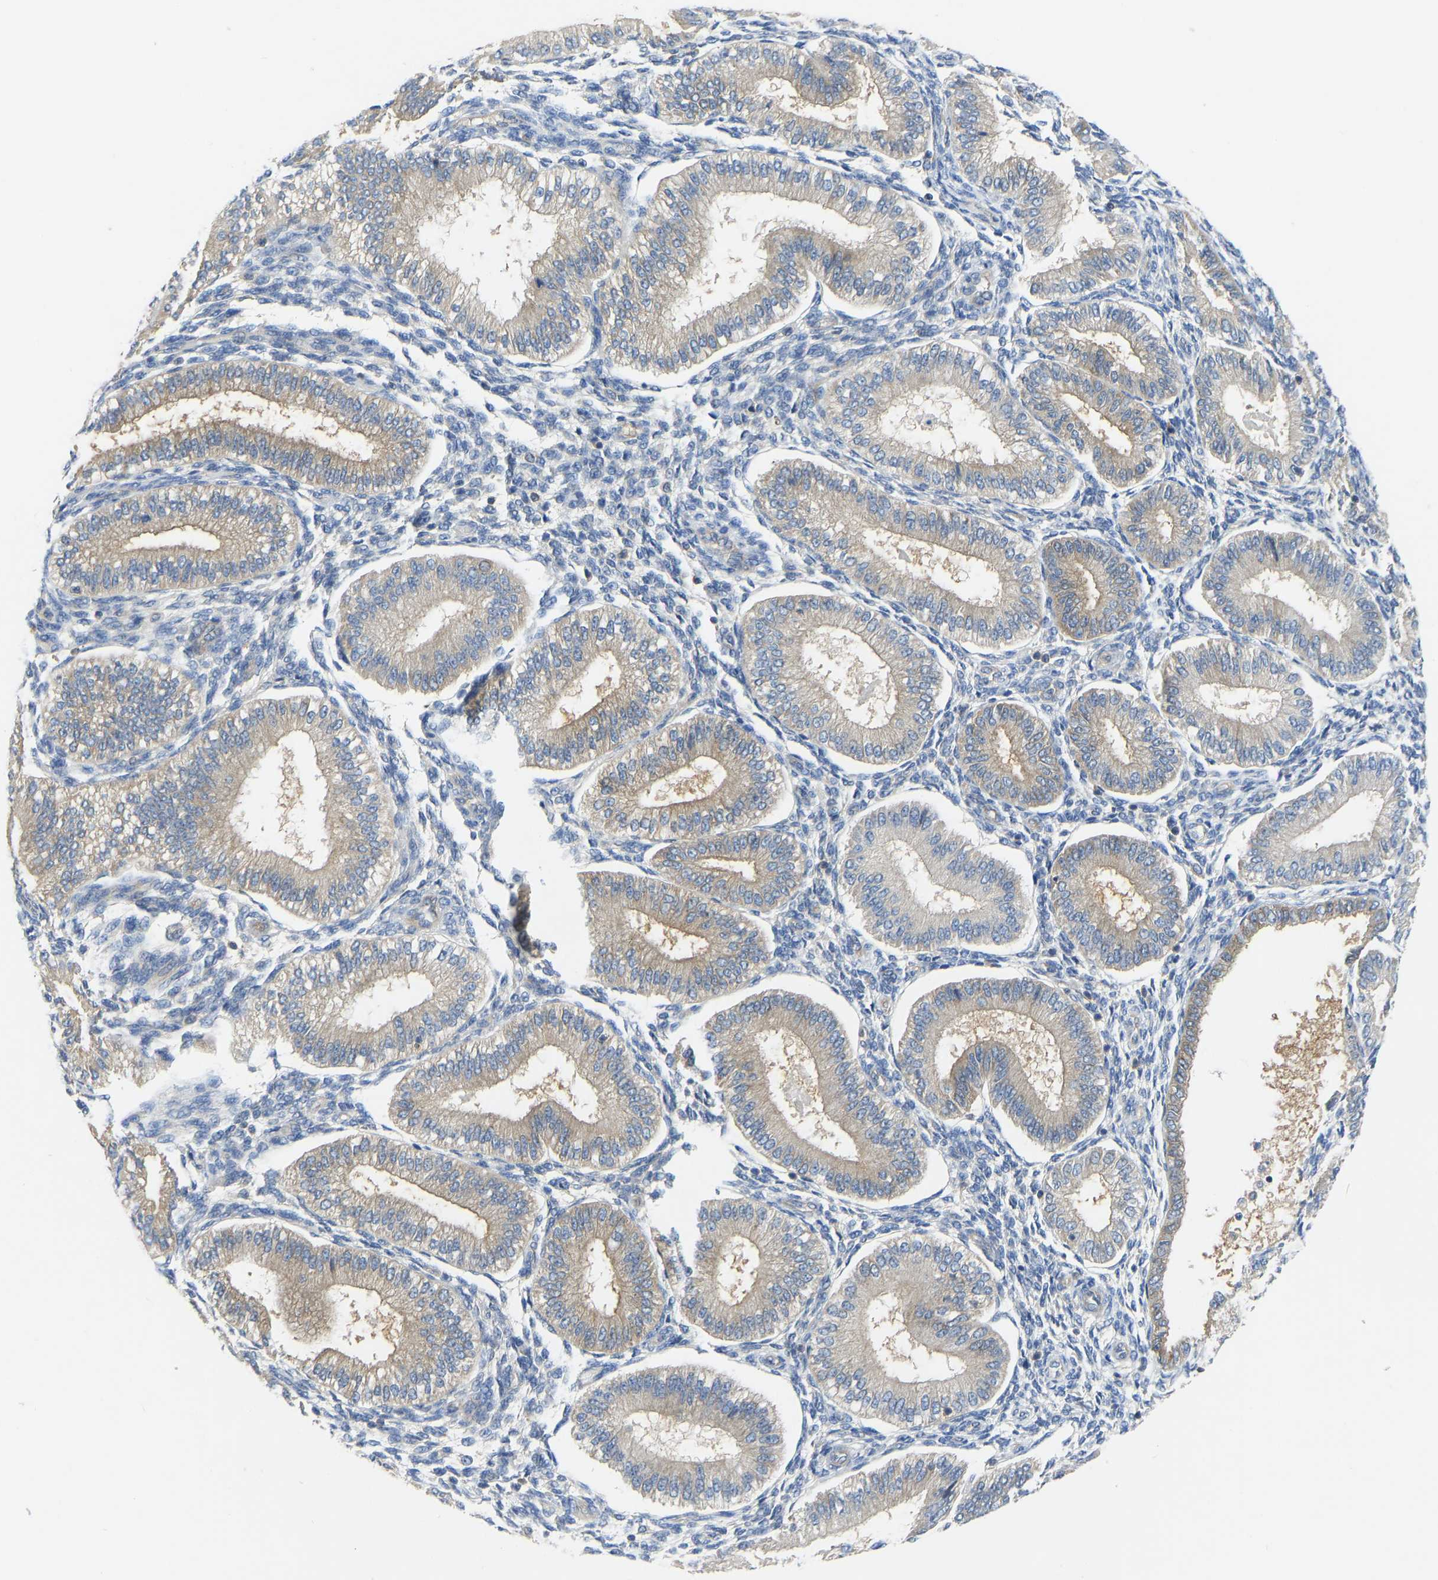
{"staining": {"intensity": "negative", "quantity": "none", "location": "none"}, "tissue": "endometrium", "cell_type": "Cells in endometrial stroma", "image_type": "normal", "snomed": [{"axis": "morphology", "description": "Normal tissue, NOS"}, {"axis": "topography", "description": "Endometrium"}], "caption": "IHC photomicrograph of normal endometrium: endometrium stained with DAB (3,3'-diaminobenzidine) reveals no significant protein positivity in cells in endometrial stroma.", "gene": "PPP3CA", "patient": {"sex": "female", "age": 39}}